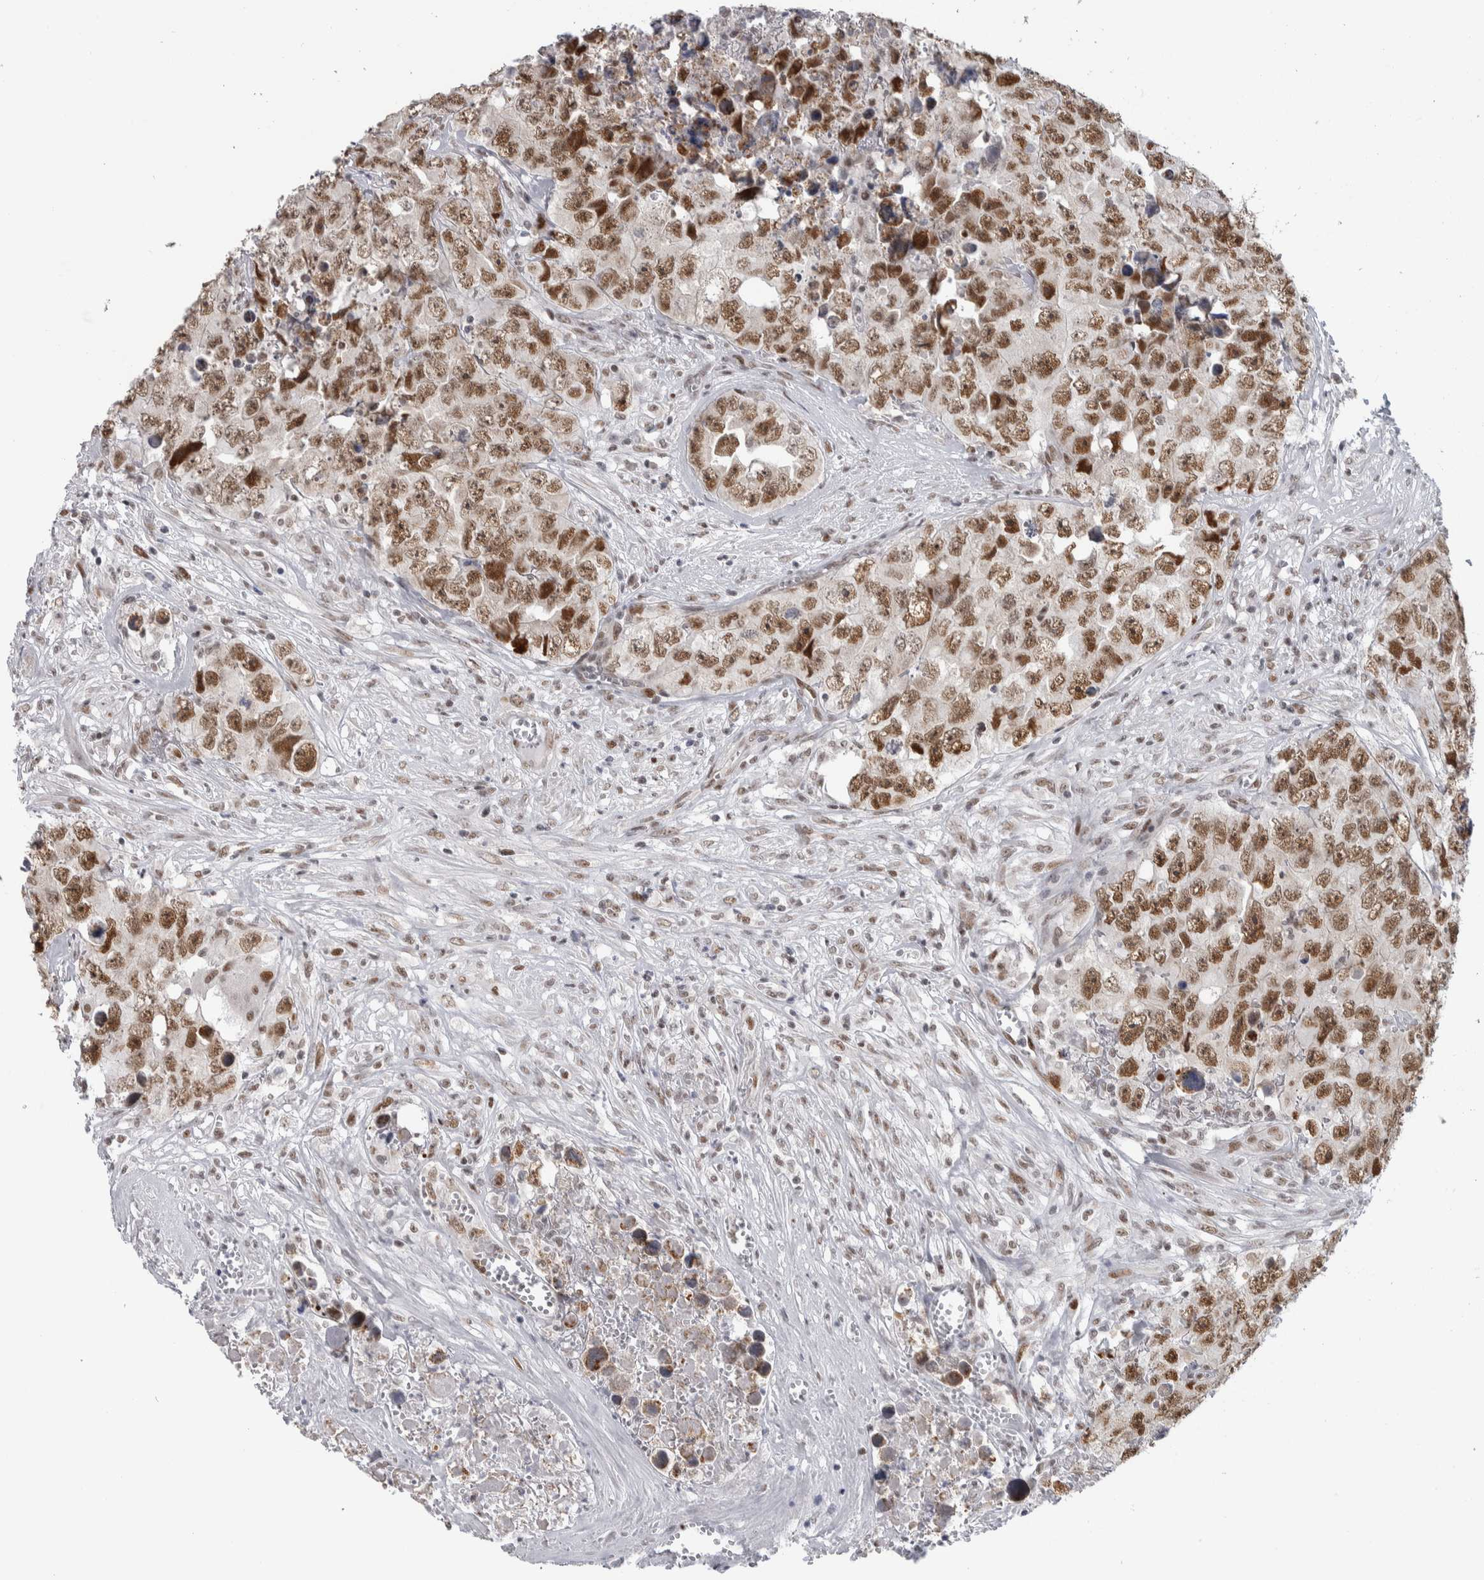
{"staining": {"intensity": "strong", "quantity": ">75%", "location": "nuclear"}, "tissue": "testis cancer", "cell_type": "Tumor cells", "image_type": "cancer", "snomed": [{"axis": "morphology", "description": "Seminoma, NOS"}, {"axis": "morphology", "description": "Carcinoma, Embryonal, NOS"}, {"axis": "topography", "description": "Testis"}], "caption": "Testis cancer stained with immunohistochemistry reveals strong nuclear expression in about >75% of tumor cells.", "gene": "HEXIM2", "patient": {"sex": "male", "age": 43}}